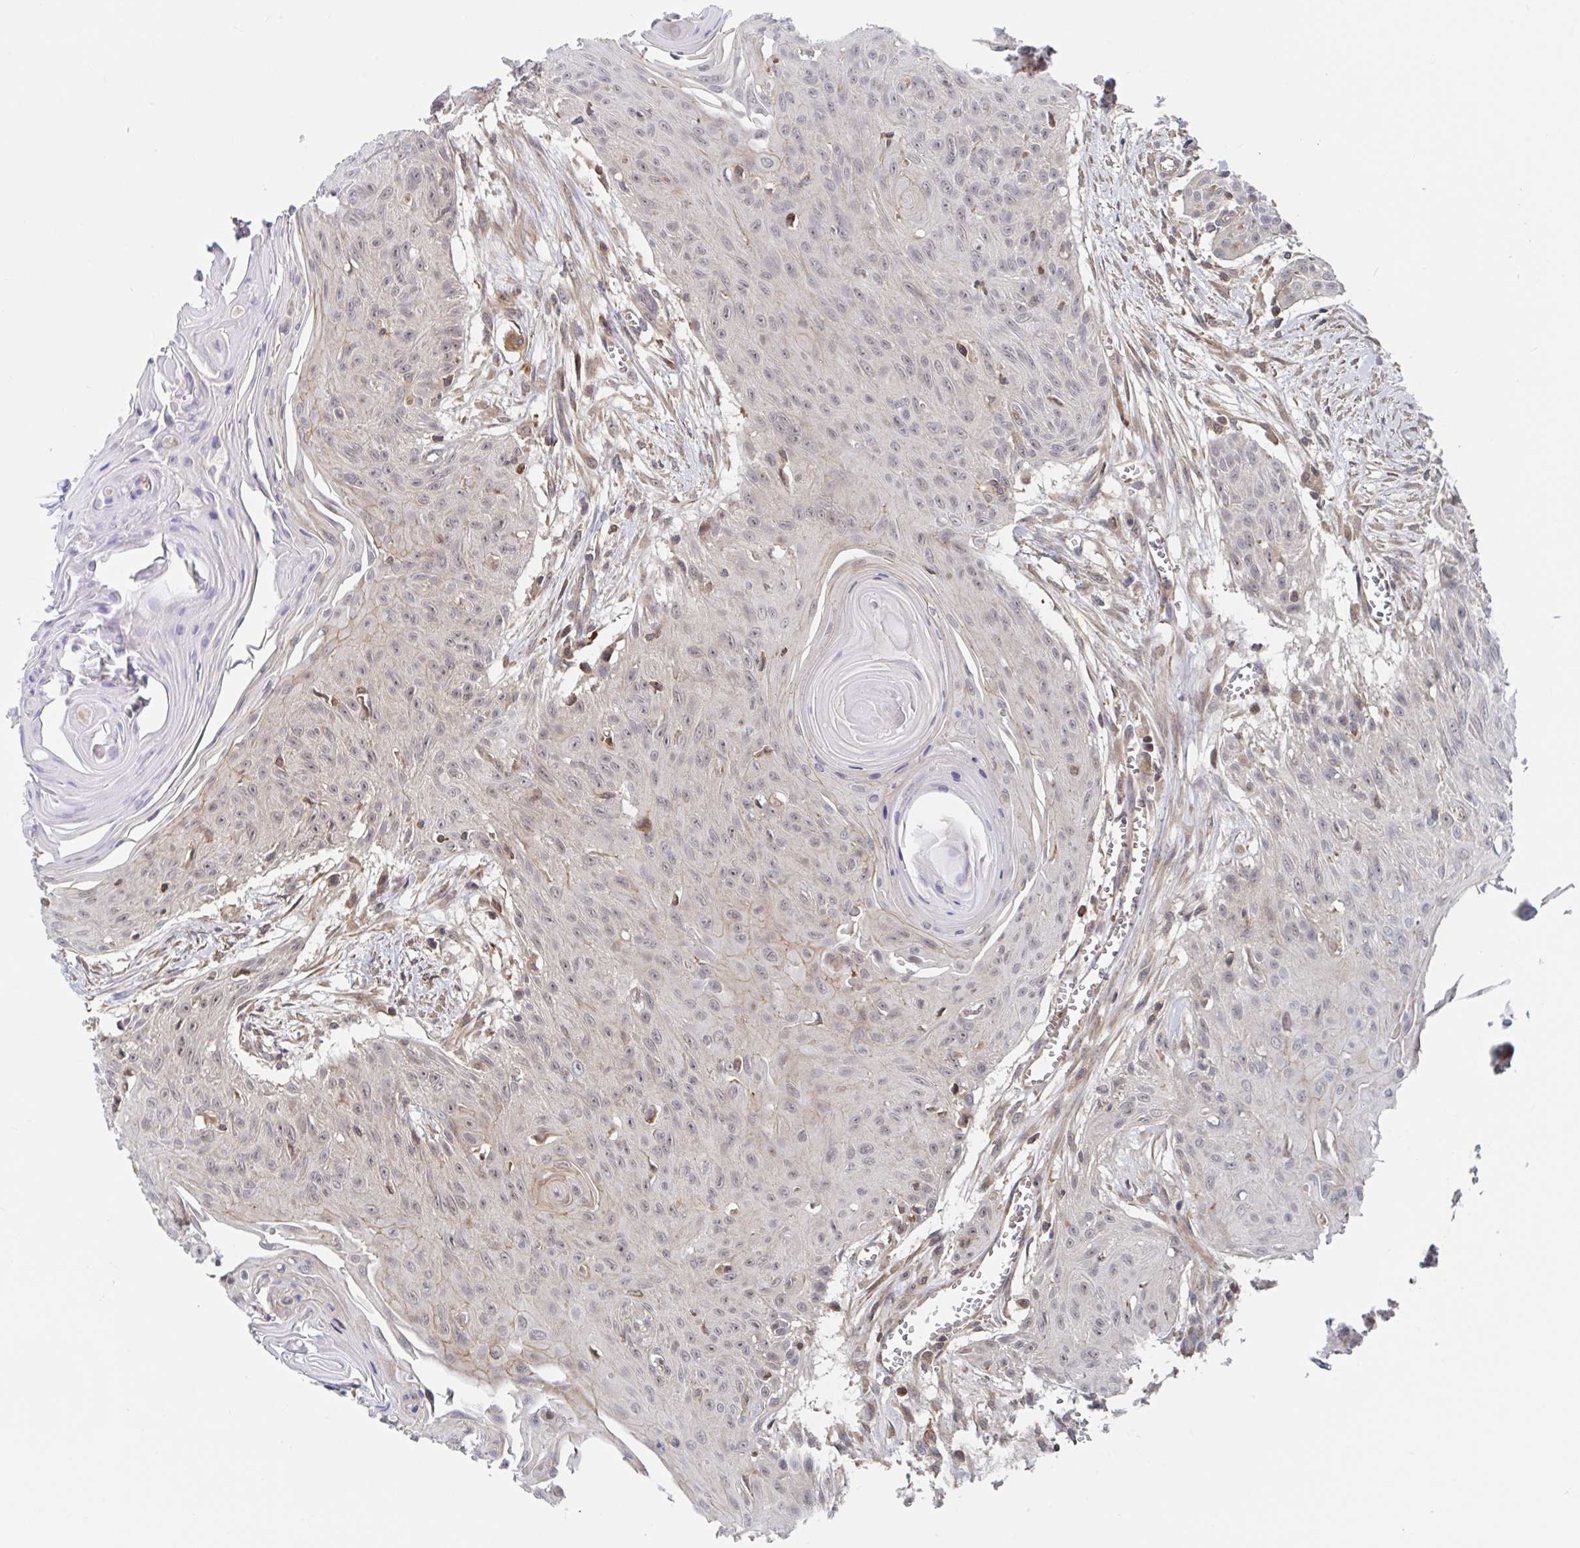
{"staining": {"intensity": "weak", "quantity": "25%-75%", "location": "nuclear"}, "tissue": "head and neck cancer", "cell_type": "Tumor cells", "image_type": "cancer", "snomed": [{"axis": "morphology", "description": "Squamous cell carcinoma, NOS"}, {"axis": "topography", "description": "Lymph node"}, {"axis": "topography", "description": "Salivary gland"}, {"axis": "topography", "description": "Head-Neck"}], "caption": "A low amount of weak nuclear expression is seen in approximately 25%-75% of tumor cells in head and neck cancer (squamous cell carcinoma) tissue.", "gene": "DHRS12", "patient": {"sex": "female", "age": 74}}